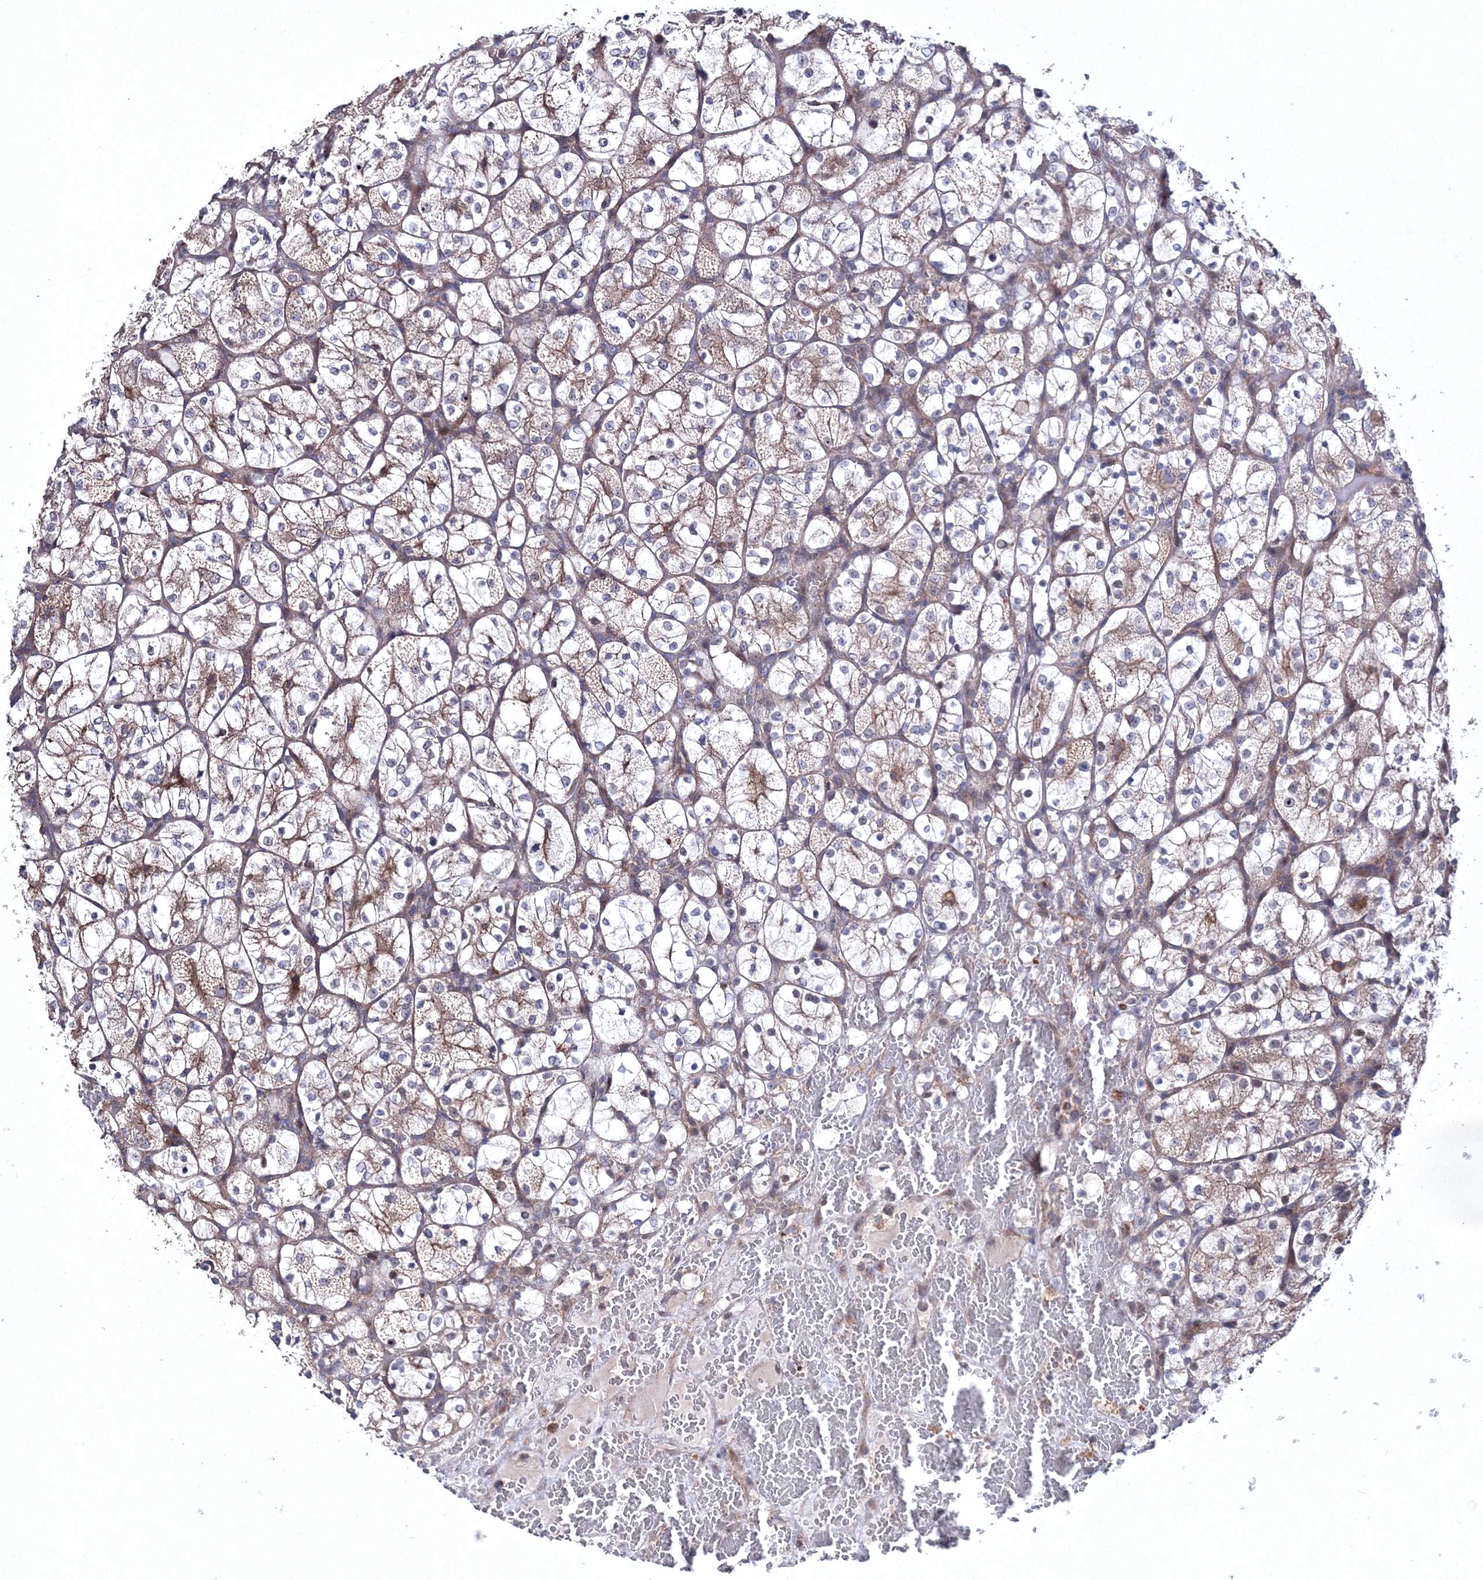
{"staining": {"intensity": "weak", "quantity": "25%-75%", "location": "cytoplasmic/membranous"}, "tissue": "renal cancer", "cell_type": "Tumor cells", "image_type": "cancer", "snomed": [{"axis": "morphology", "description": "Adenocarcinoma, NOS"}, {"axis": "topography", "description": "Kidney"}], "caption": "Immunohistochemistry of renal cancer exhibits low levels of weak cytoplasmic/membranous expression in about 25%-75% of tumor cells.", "gene": "PPP2R2B", "patient": {"sex": "female", "age": 69}}